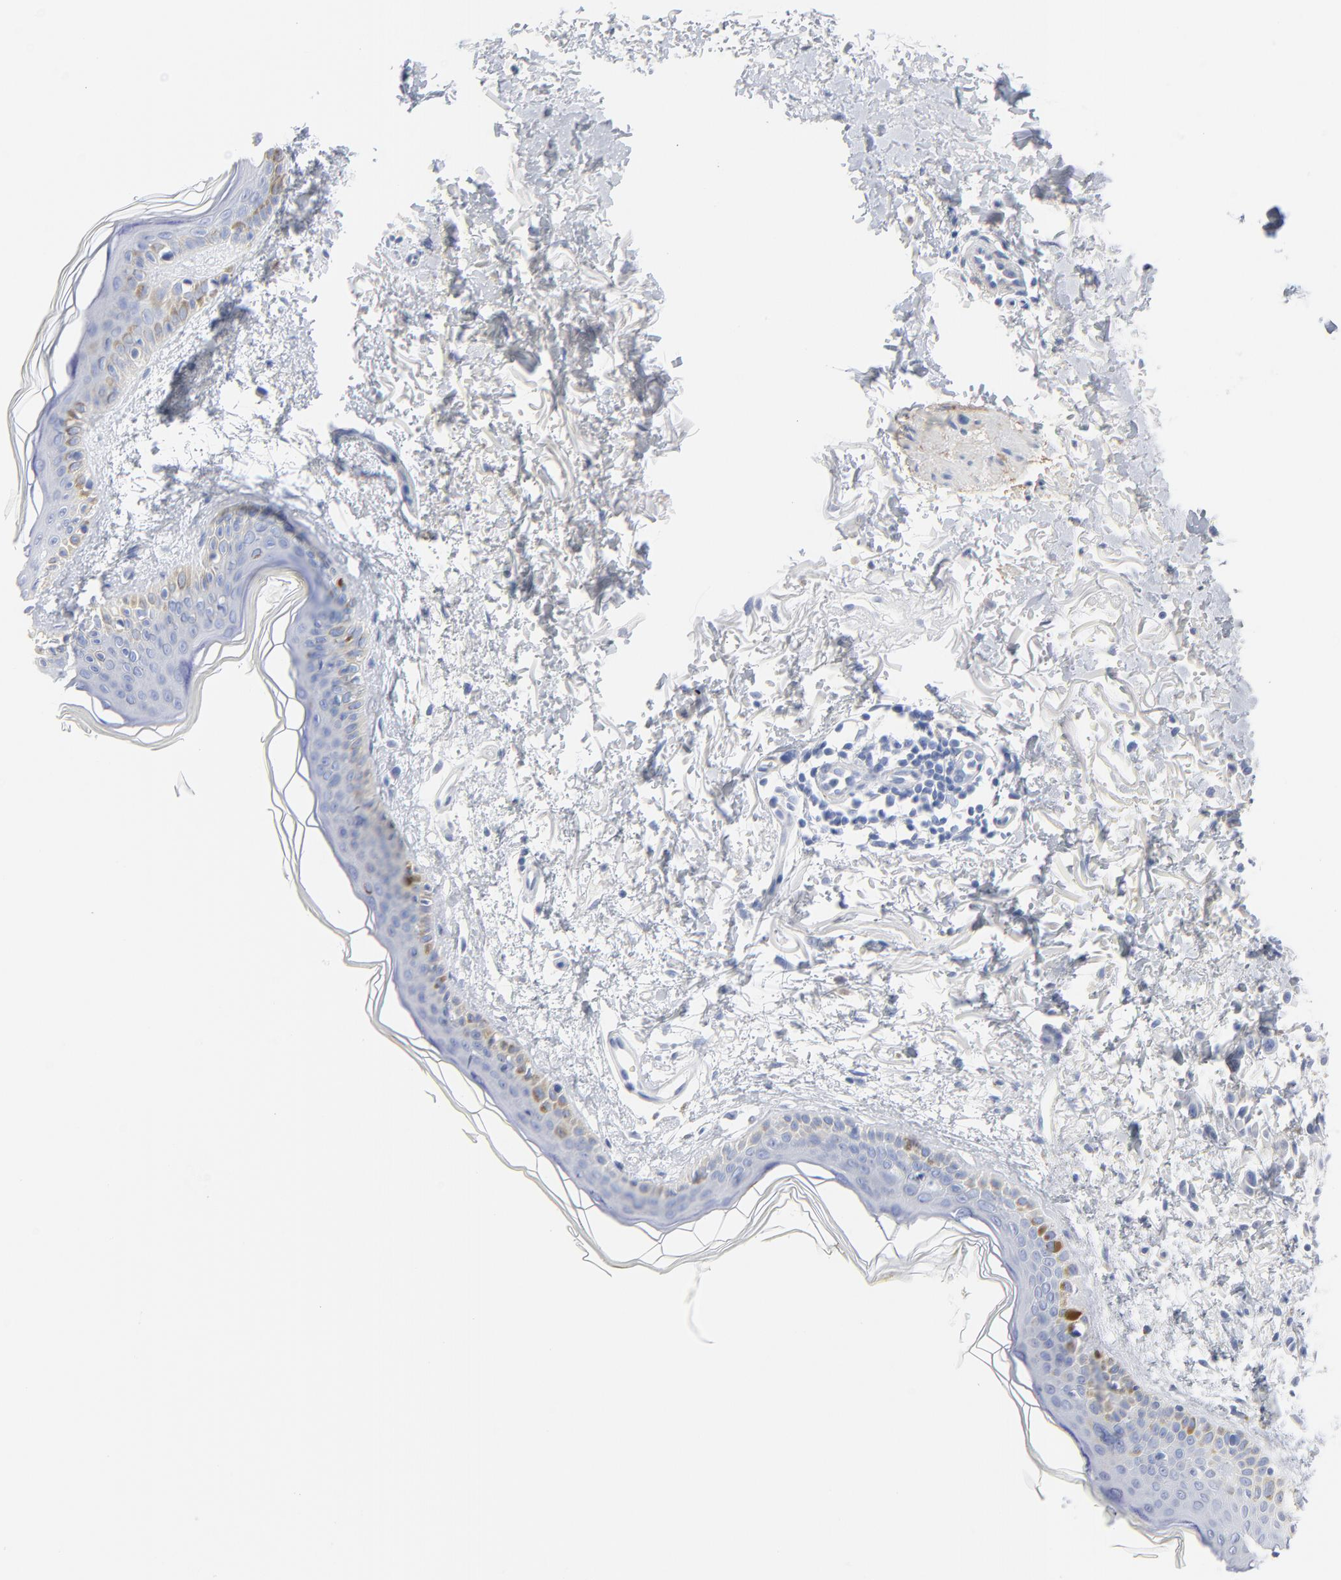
{"staining": {"intensity": "negative", "quantity": "none", "location": "none"}, "tissue": "melanoma", "cell_type": "Tumor cells", "image_type": "cancer", "snomed": [{"axis": "morphology", "description": "Malignant melanoma, NOS"}, {"axis": "topography", "description": "Skin"}], "caption": "Histopathology image shows no significant protein positivity in tumor cells of malignant melanoma.", "gene": "AGTR1", "patient": {"sex": "male", "age": 76}}